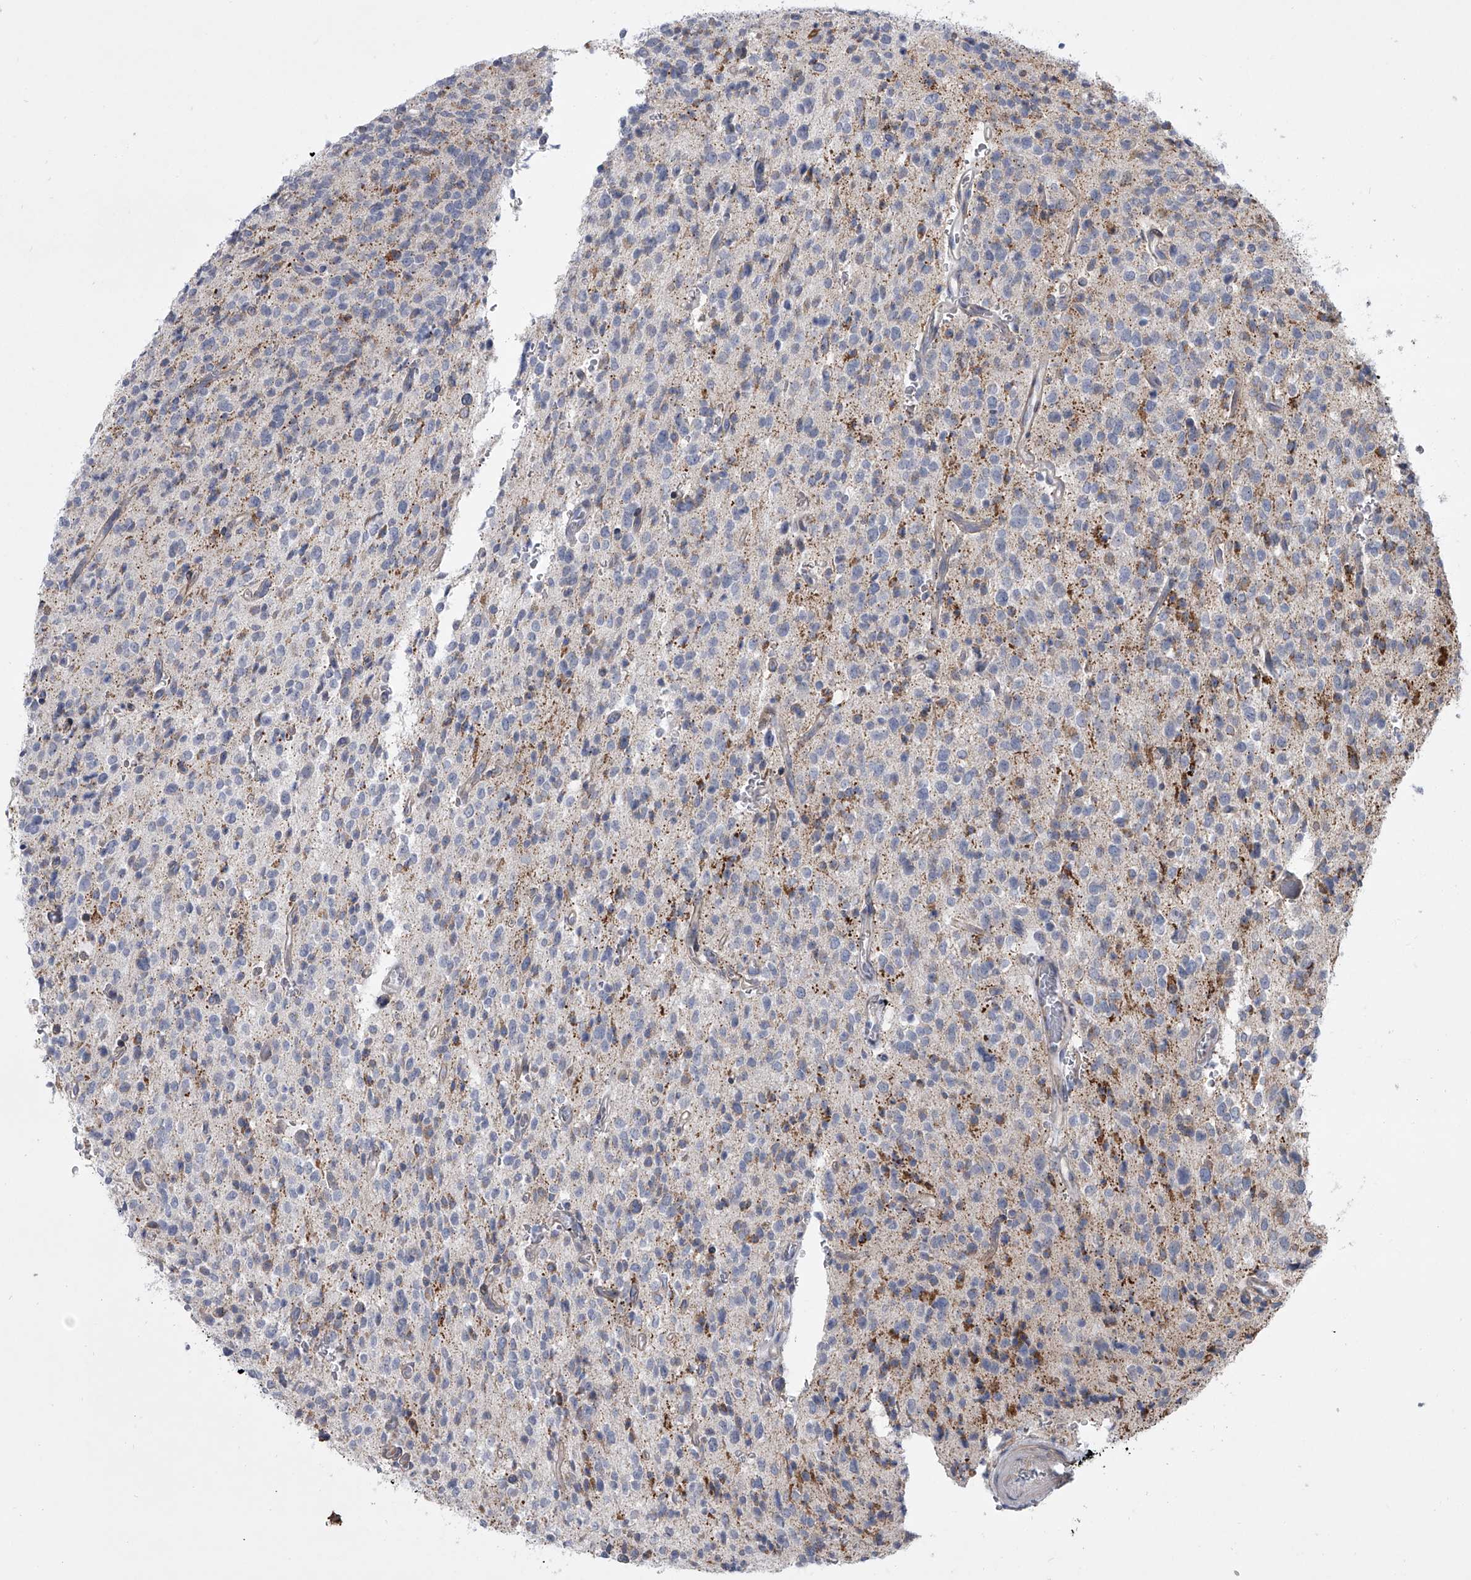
{"staining": {"intensity": "negative", "quantity": "none", "location": "none"}, "tissue": "glioma", "cell_type": "Tumor cells", "image_type": "cancer", "snomed": [{"axis": "morphology", "description": "Glioma, malignant, High grade"}, {"axis": "topography", "description": "Brain"}], "caption": "Immunohistochemistry (IHC) of glioma shows no positivity in tumor cells.", "gene": "HEATR6", "patient": {"sex": "male", "age": 34}}